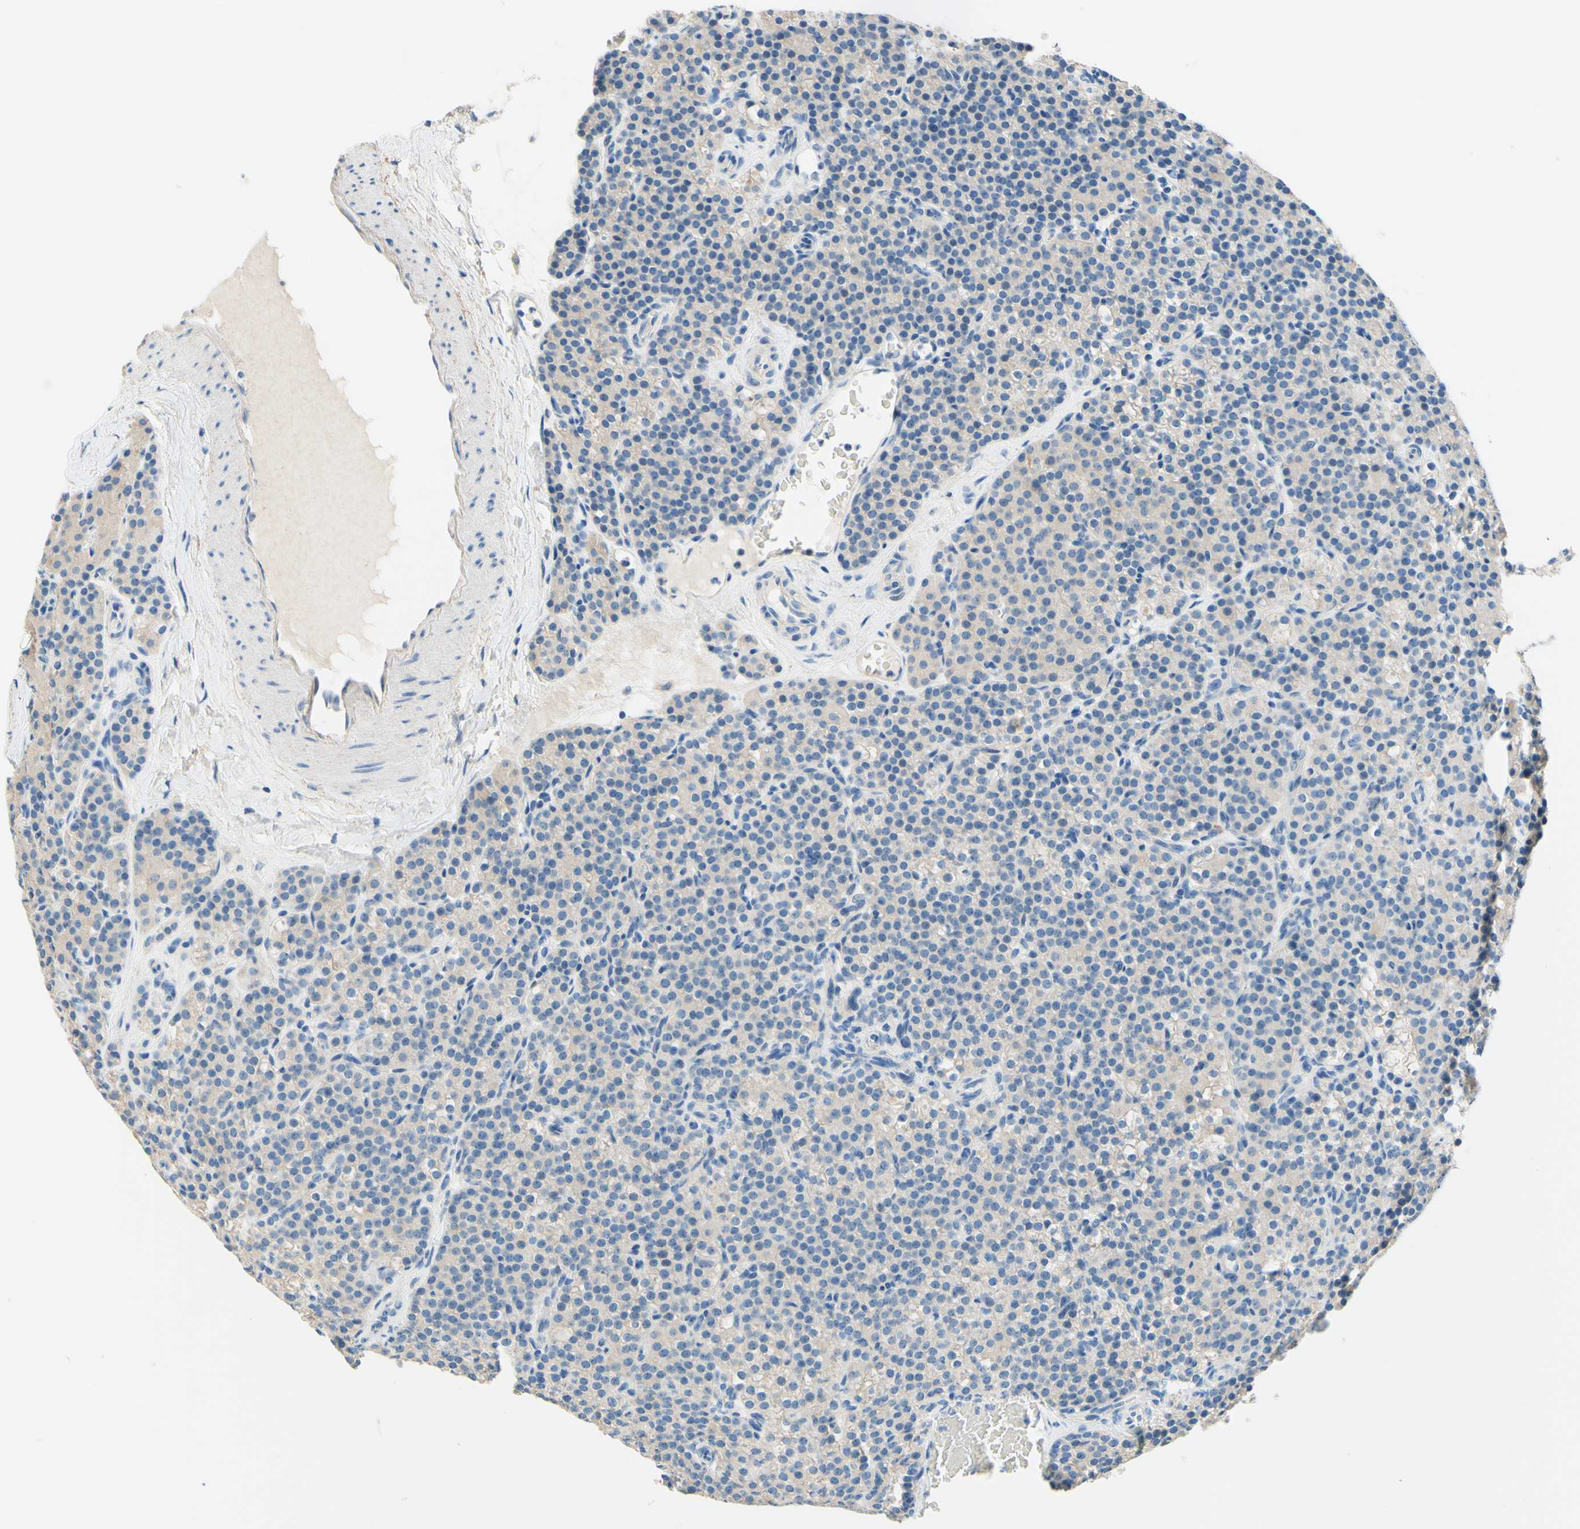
{"staining": {"intensity": "negative", "quantity": "none", "location": "none"}, "tissue": "parathyroid gland", "cell_type": "Glandular cells", "image_type": "normal", "snomed": [{"axis": "morphology", "description": "Normal tissue, NOS"}, {"axis": "topography", "description": "Parathyroid gland"}], "caption": "Immunohistochemistry (IHC) image of benign human parathyroid gland stained for a protein (brown), which exhibits no staining in glandular cells.", "gene": "PASD1", "patient": {"sex": "female", "age": 57}}